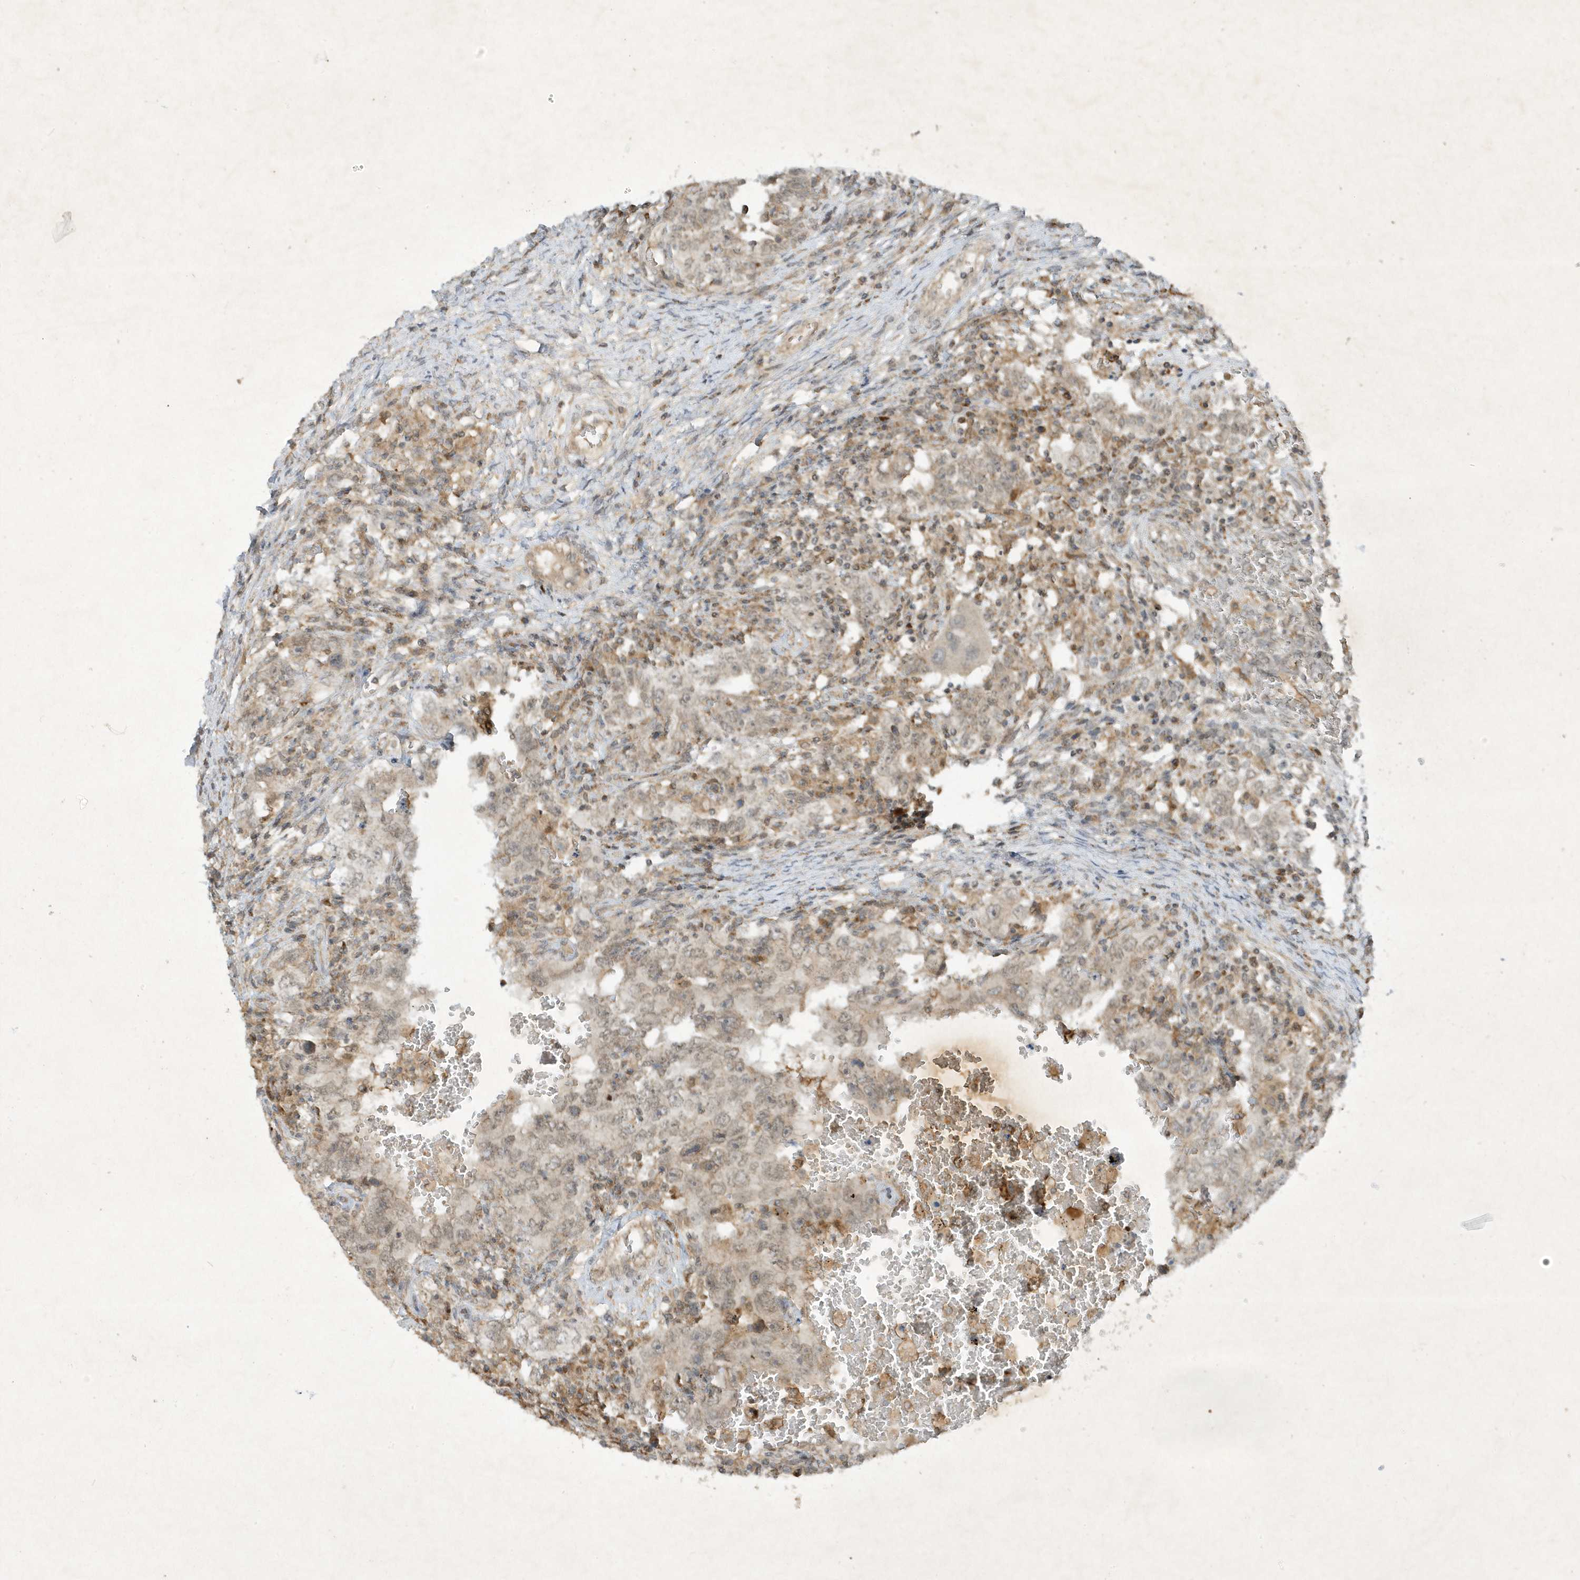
{"staining": {"intensity": "negative", "quantity": "none", "location": "none"}, "tissue": "testis cancer", "cell_type": "Tumor cells", "image_type": "cancer", "snomed": [{"axis": "morphology", "description": "Carcinoma, Embryonal, NOS"}, {"axis": "topography", "description": "Testis"}], "caption": "IHC photomicrograph of neoplastic tissue: testis embryonal carcinoma stained with DAB displays no significant protein positivity in tumor cells.", "gene": "ZNF213", "patient": {"sex": "male", "age": 26}}